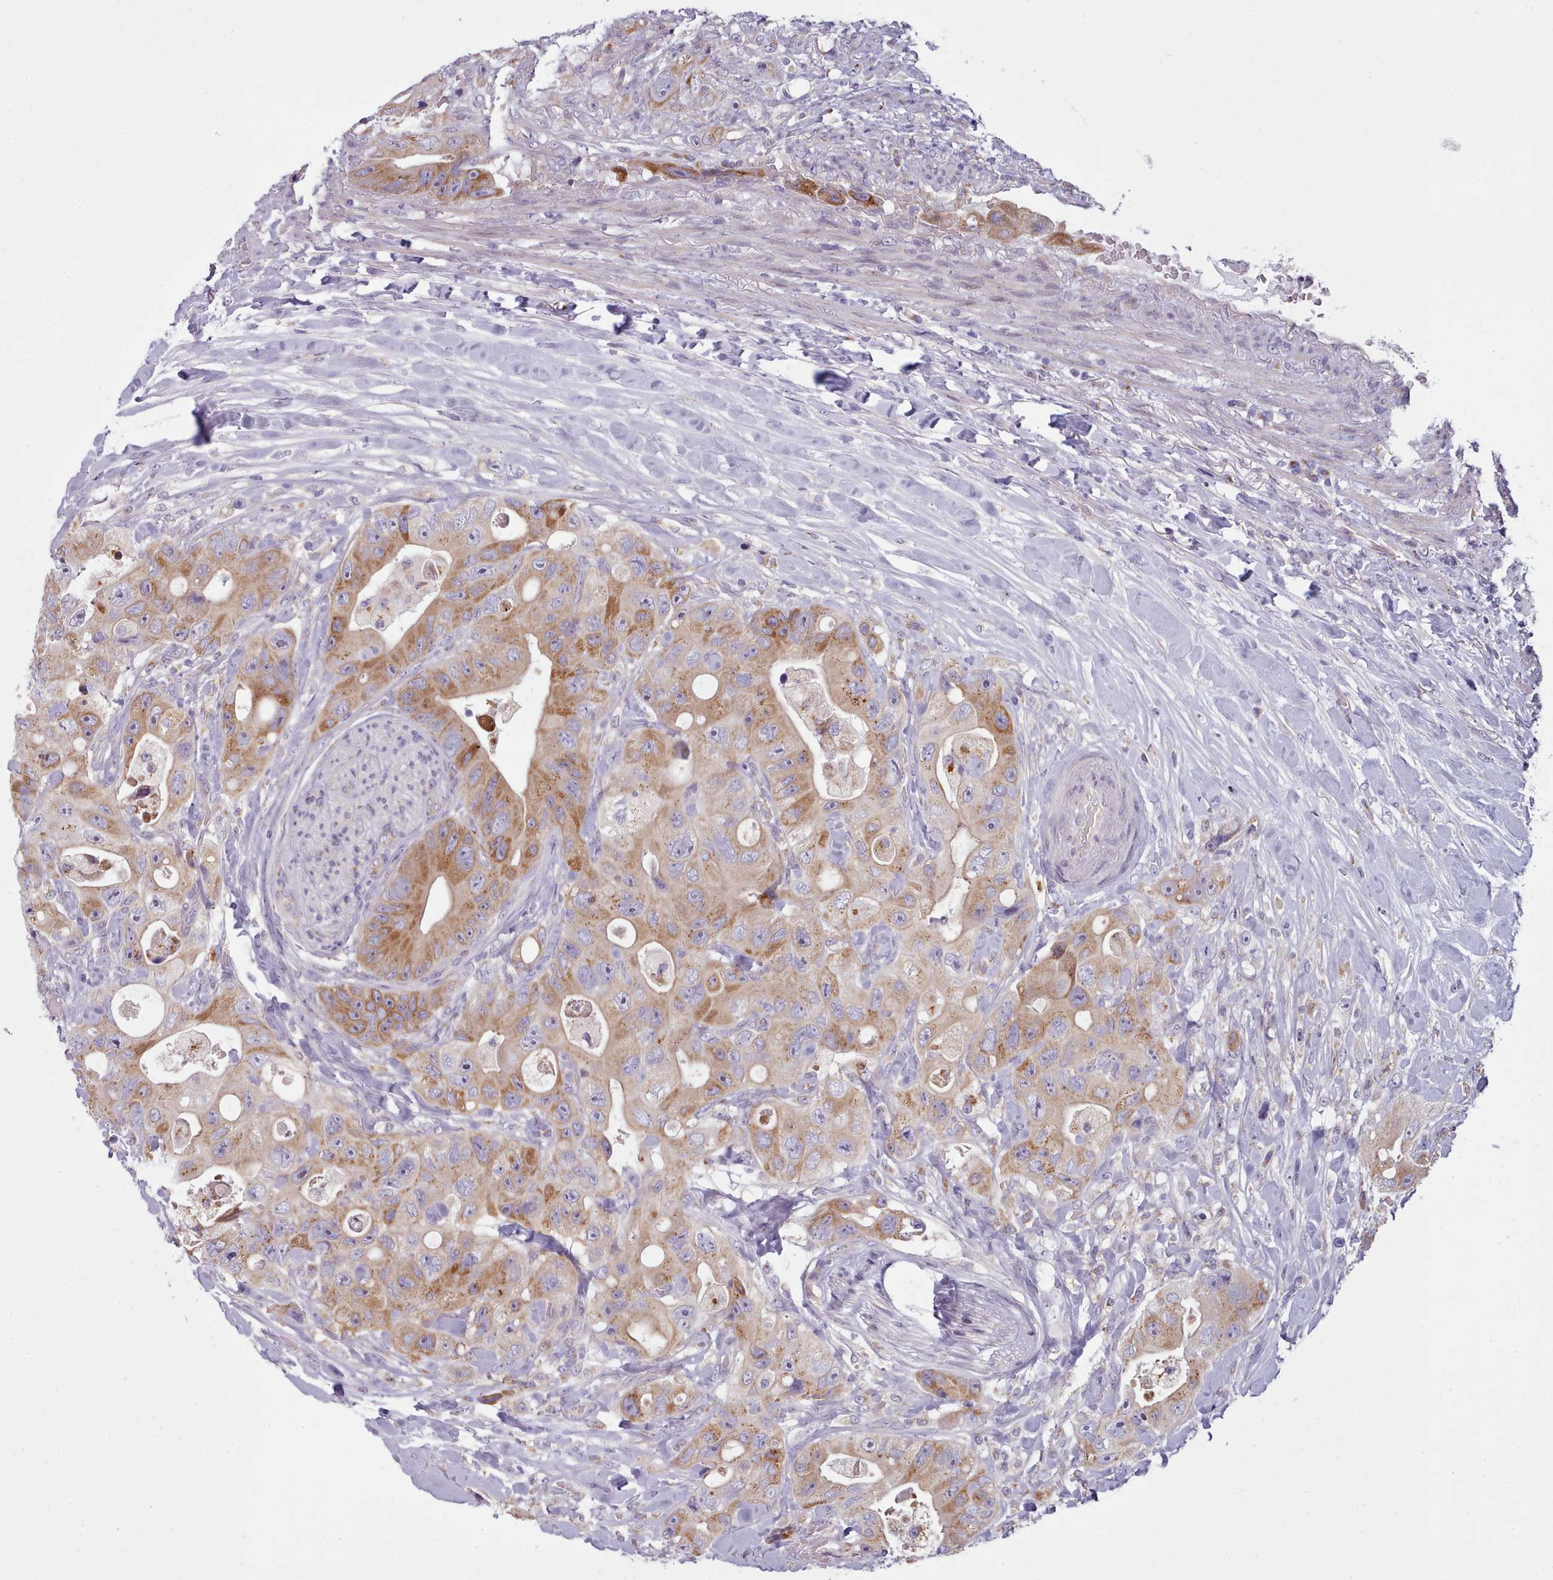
{"staining": {"intensity": "moderate", "quantity": ">75%", "location": "cytoplasmic/membranous"}, "tissue": "colorectal cancer", "cell_type": "Tumor cells", "image_type": "cancer", "snomed": [{"axis": "morphology", "description": "Adenocarcinoma, NOS"}, {"axis": "topography", "description": "Colon"}], "caption": "Immunohistochemistry (IHC) (DAB (3,3'-diaminobenzidine)) staining of adenocarcinoma (colorectal) reveals moderate cytoplasmic/membranous protein staining in approximately >75% of tumor cells. Using DAB (brown) and hematoxylin (blue) stains, captured at high magnification using brightfield microscopy.", "gene": "SLC52A3", "patient": {"sex": "female", "age": 46}}